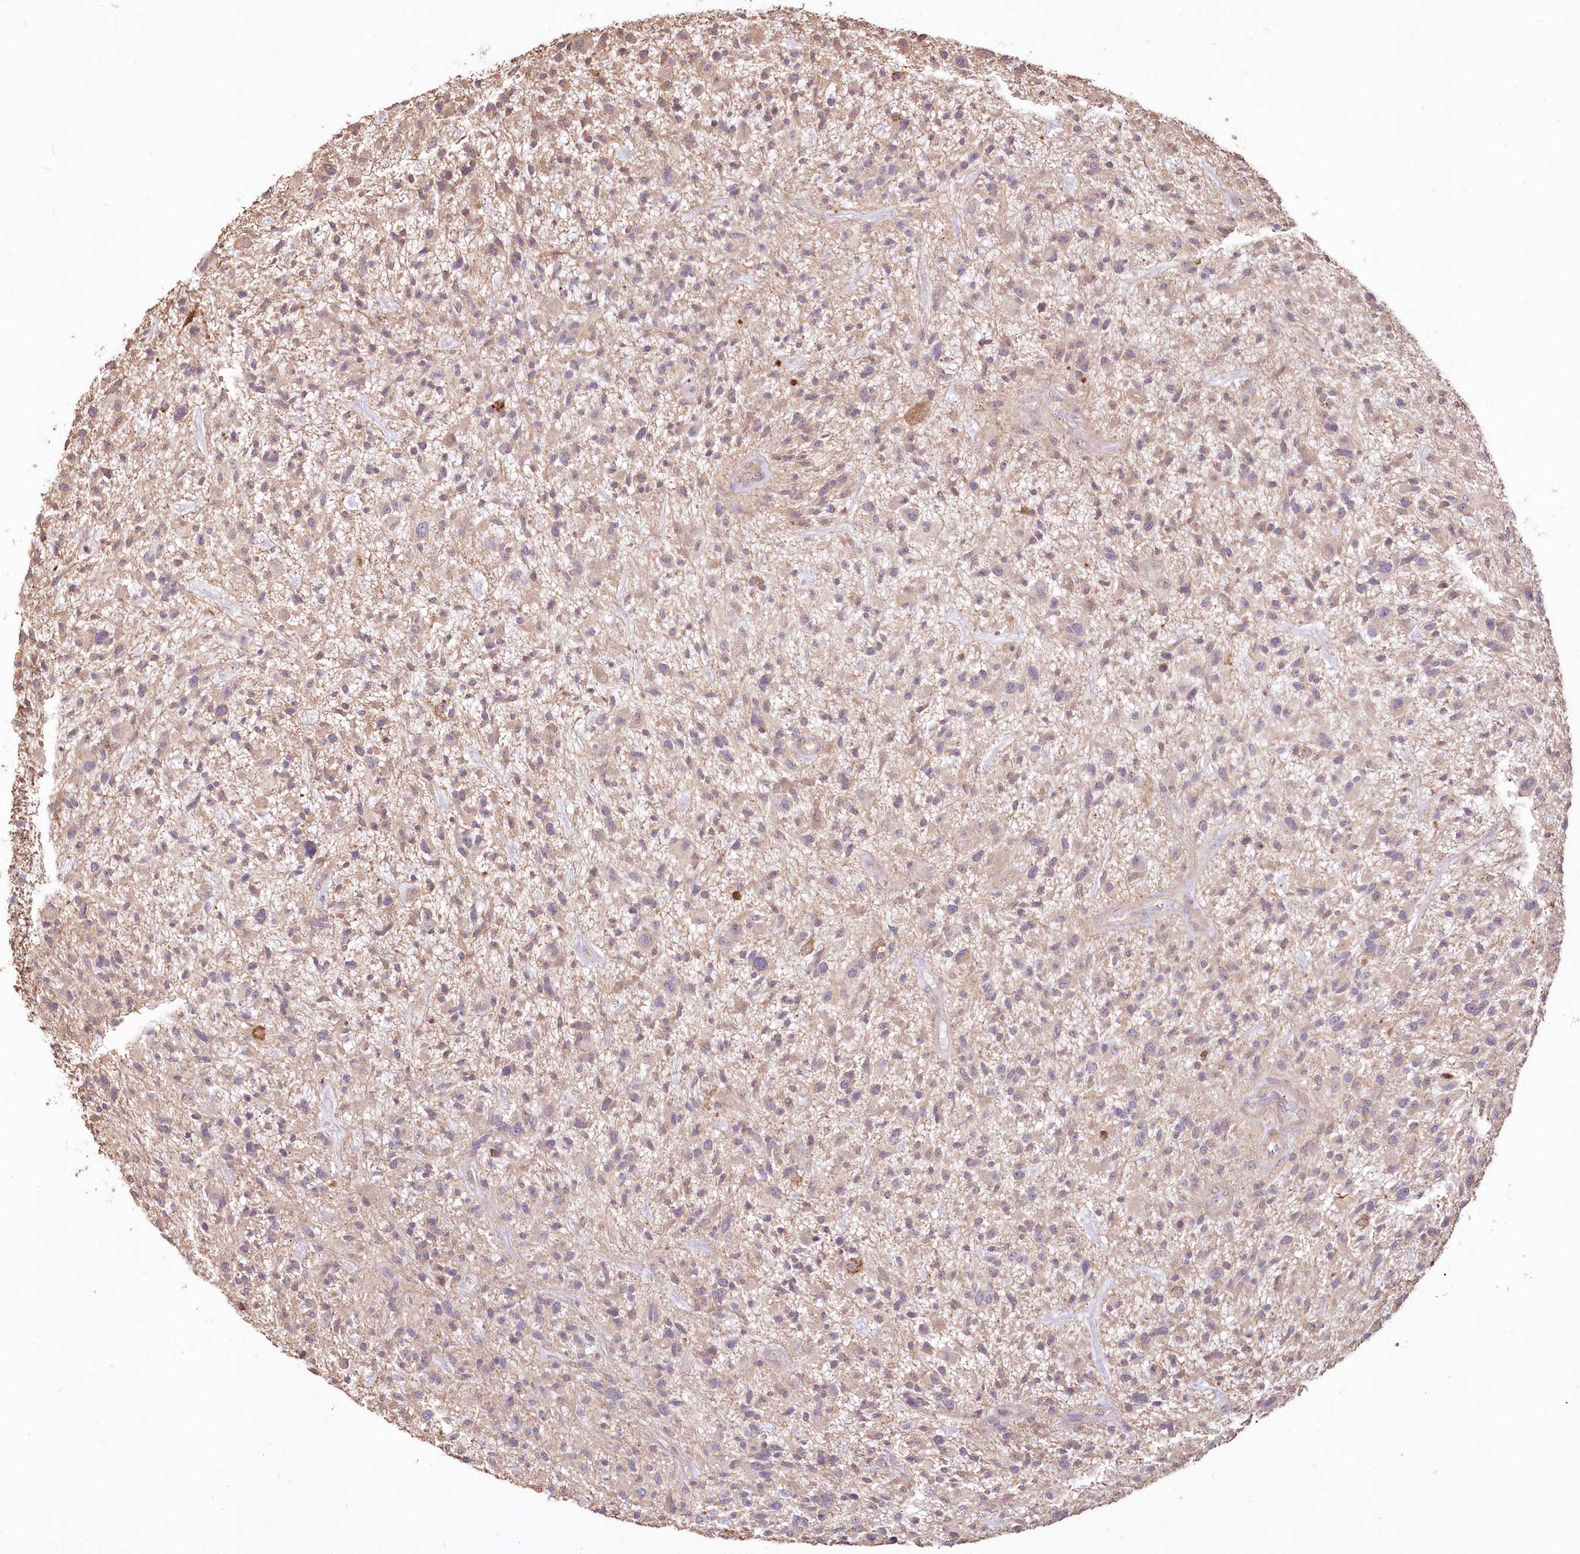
{"staining": {"intensity": "weak", "quantity": "25%-75%", "location": "cytoplasmic/membranous"}, "tissue": "glioma", "cell_type": "Tumor cells", "image_type": "cancer", "snomed": [{"axis": "morphology", "description": "Glioma, malignant, High grade"}, {"axis": "topography", "description": "Brain"}], "caption": "Immunohistochemical staining of human glioma demonstrates weak cytoplasmic/membranous protein positivity in approximately 25%-75% of tumor cells. (Brightfield microscopy of DAB IHC at high magnification).", "gene": "STK17B", "patient": {"sex": "male", "age": 47}}